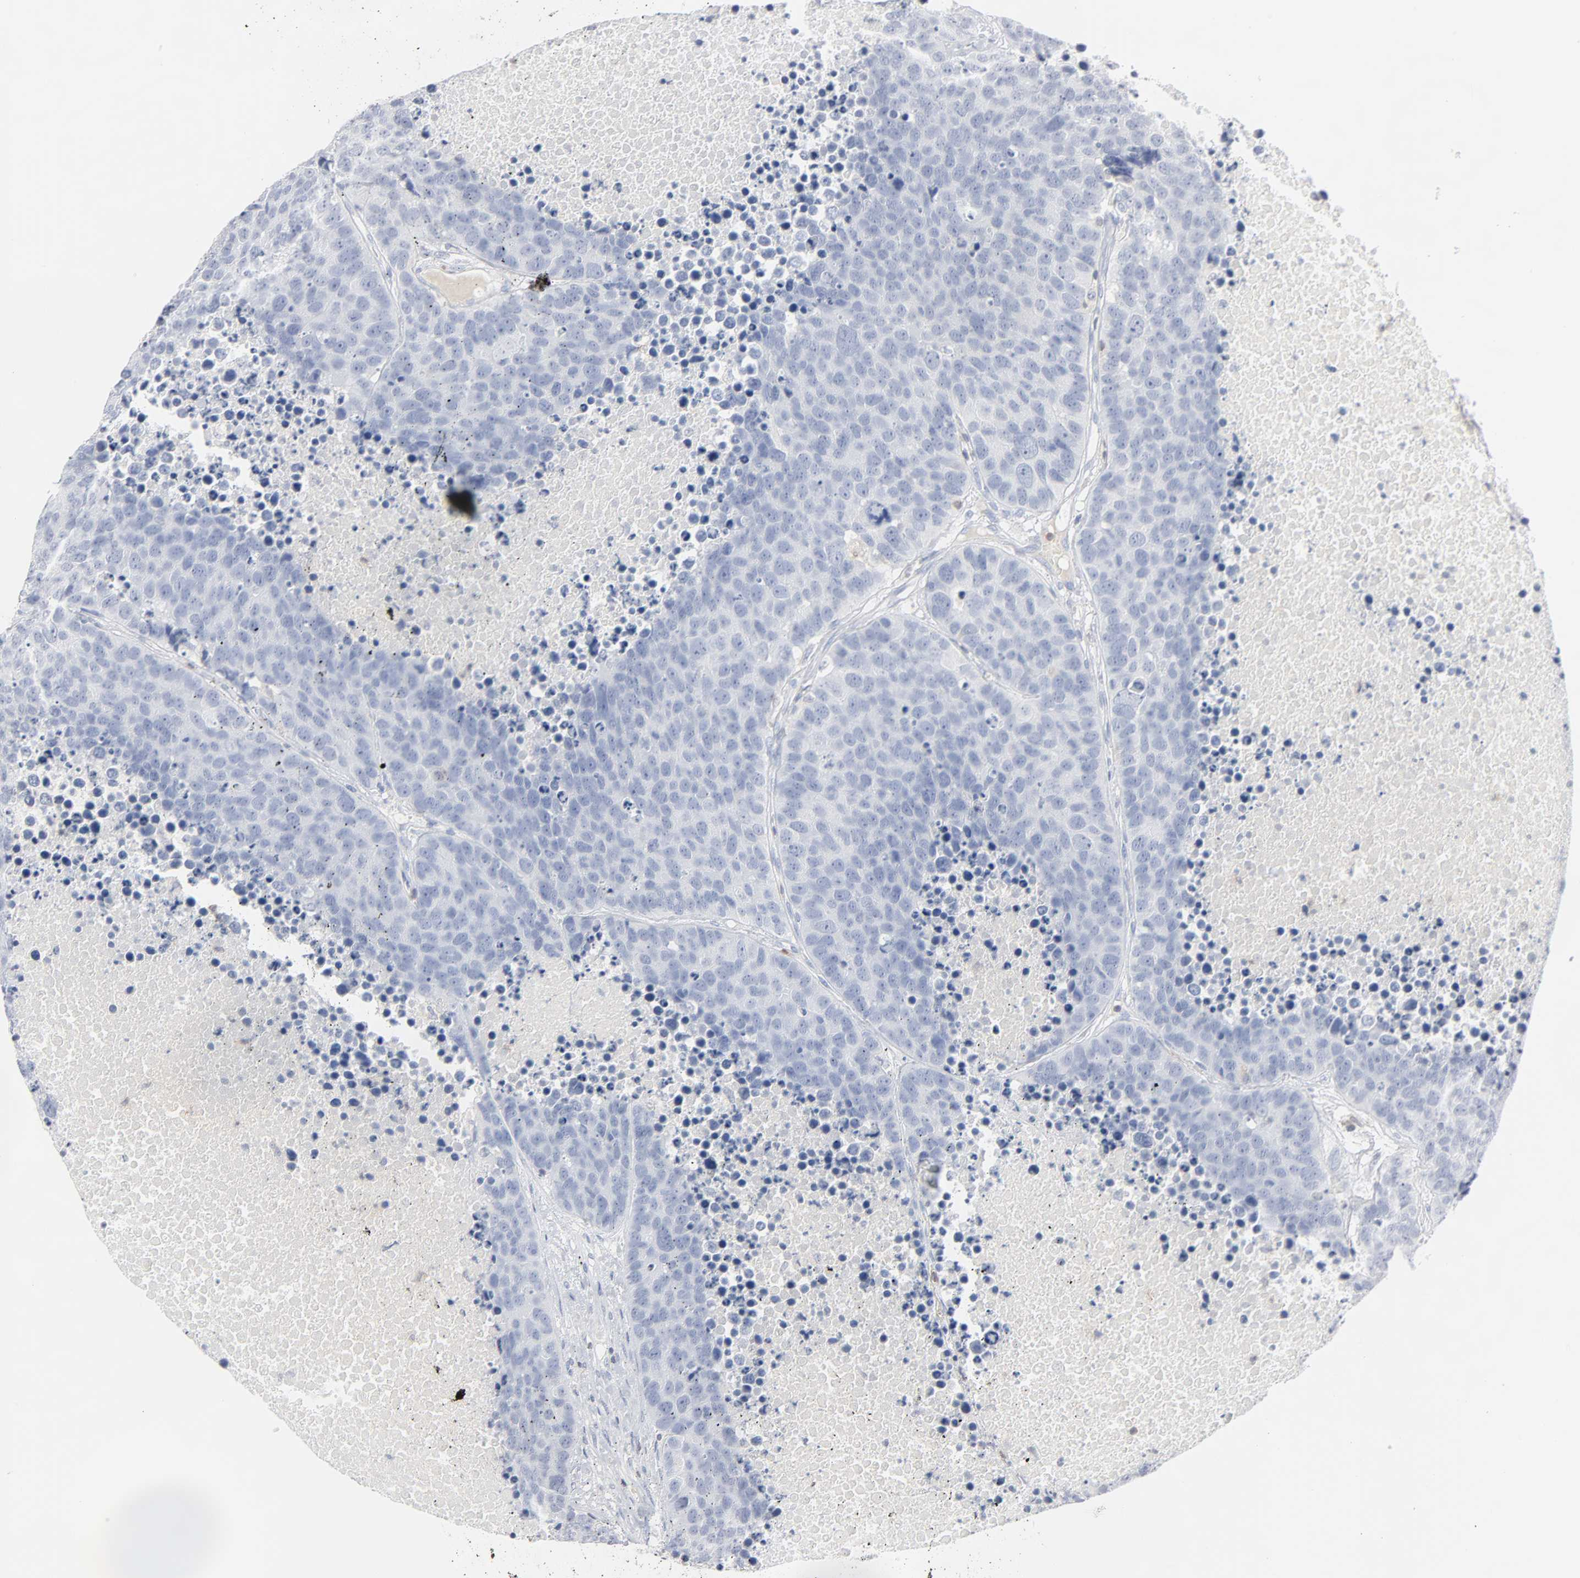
{"staining": {"intensity": "negative", "quantity": "none", "location": "none"}, "tissue": "carcinoid", "cell_type": "Tumor cells", "image_type": "cancer", "snomed": [{"axis": "morphology", "description": "Carcinoid, malignant, NOS"}, {"axis": "topography", "description": "Lung"}], "caption": "The immunohistochemistry histopathology image has no significant positivity in tumor cells of malignant carcinoid tissue.", "gene": "PTK2B", "patient": {"sex": "male", "age": 60}}